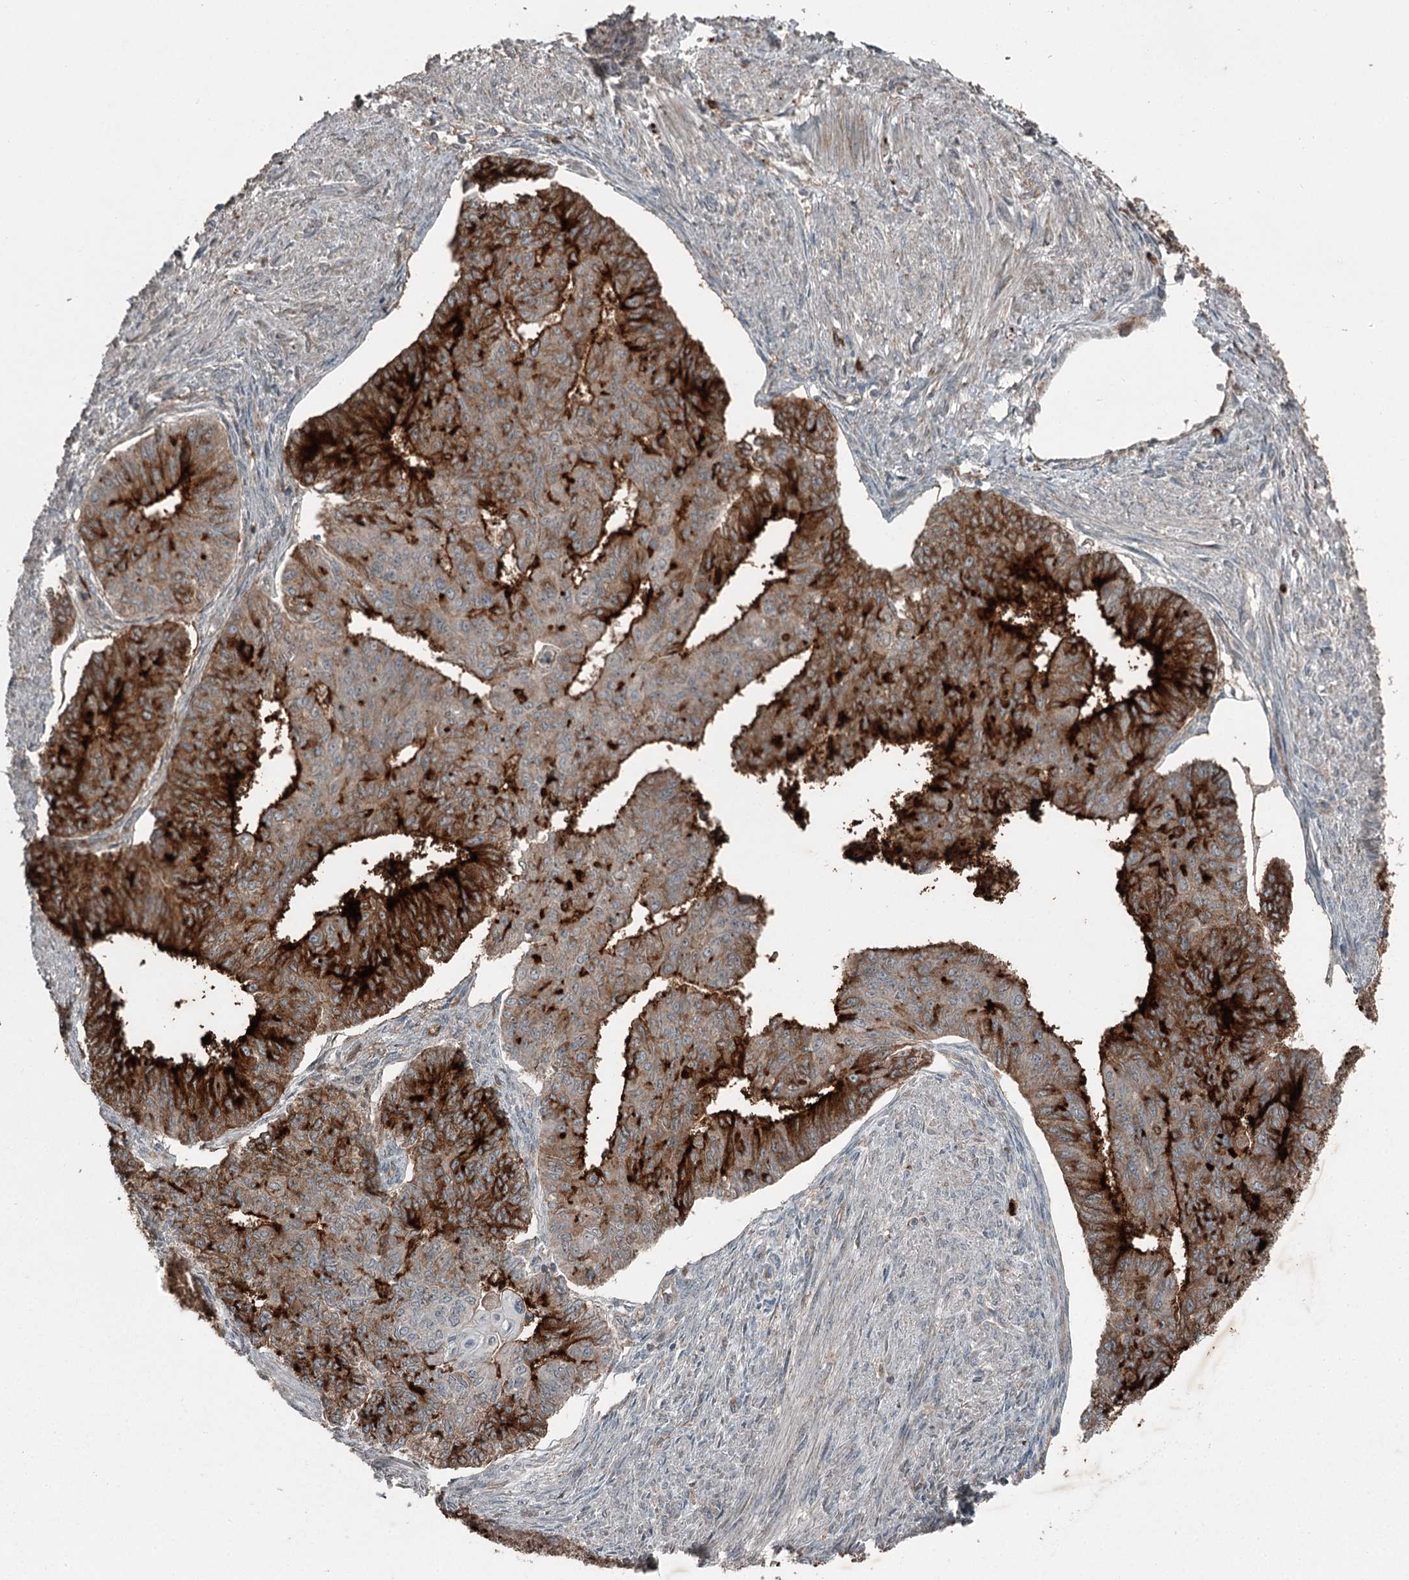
{"staining": {"intensity": "strong", "quantity": "25%-75%", "location": "cytoplasmic/membranous"}, "tissue": "endometrial cancer", "cell_type": "Tumor cells", "image_type": "cancer", "snomed": [{"axis": "morphology", "description": "Adenocarcinoma, NOS"}, {"axis": "topography", "description": "Endometrium"}], "caption": "Immunohistochemical staining of endometrial cancer shows strong cytoplasmic/membranous protein staining in approximately 25%-75% of tumor cells.", "gene": "SLC39A8", "patient": {"sex": "female", "age": 32}}